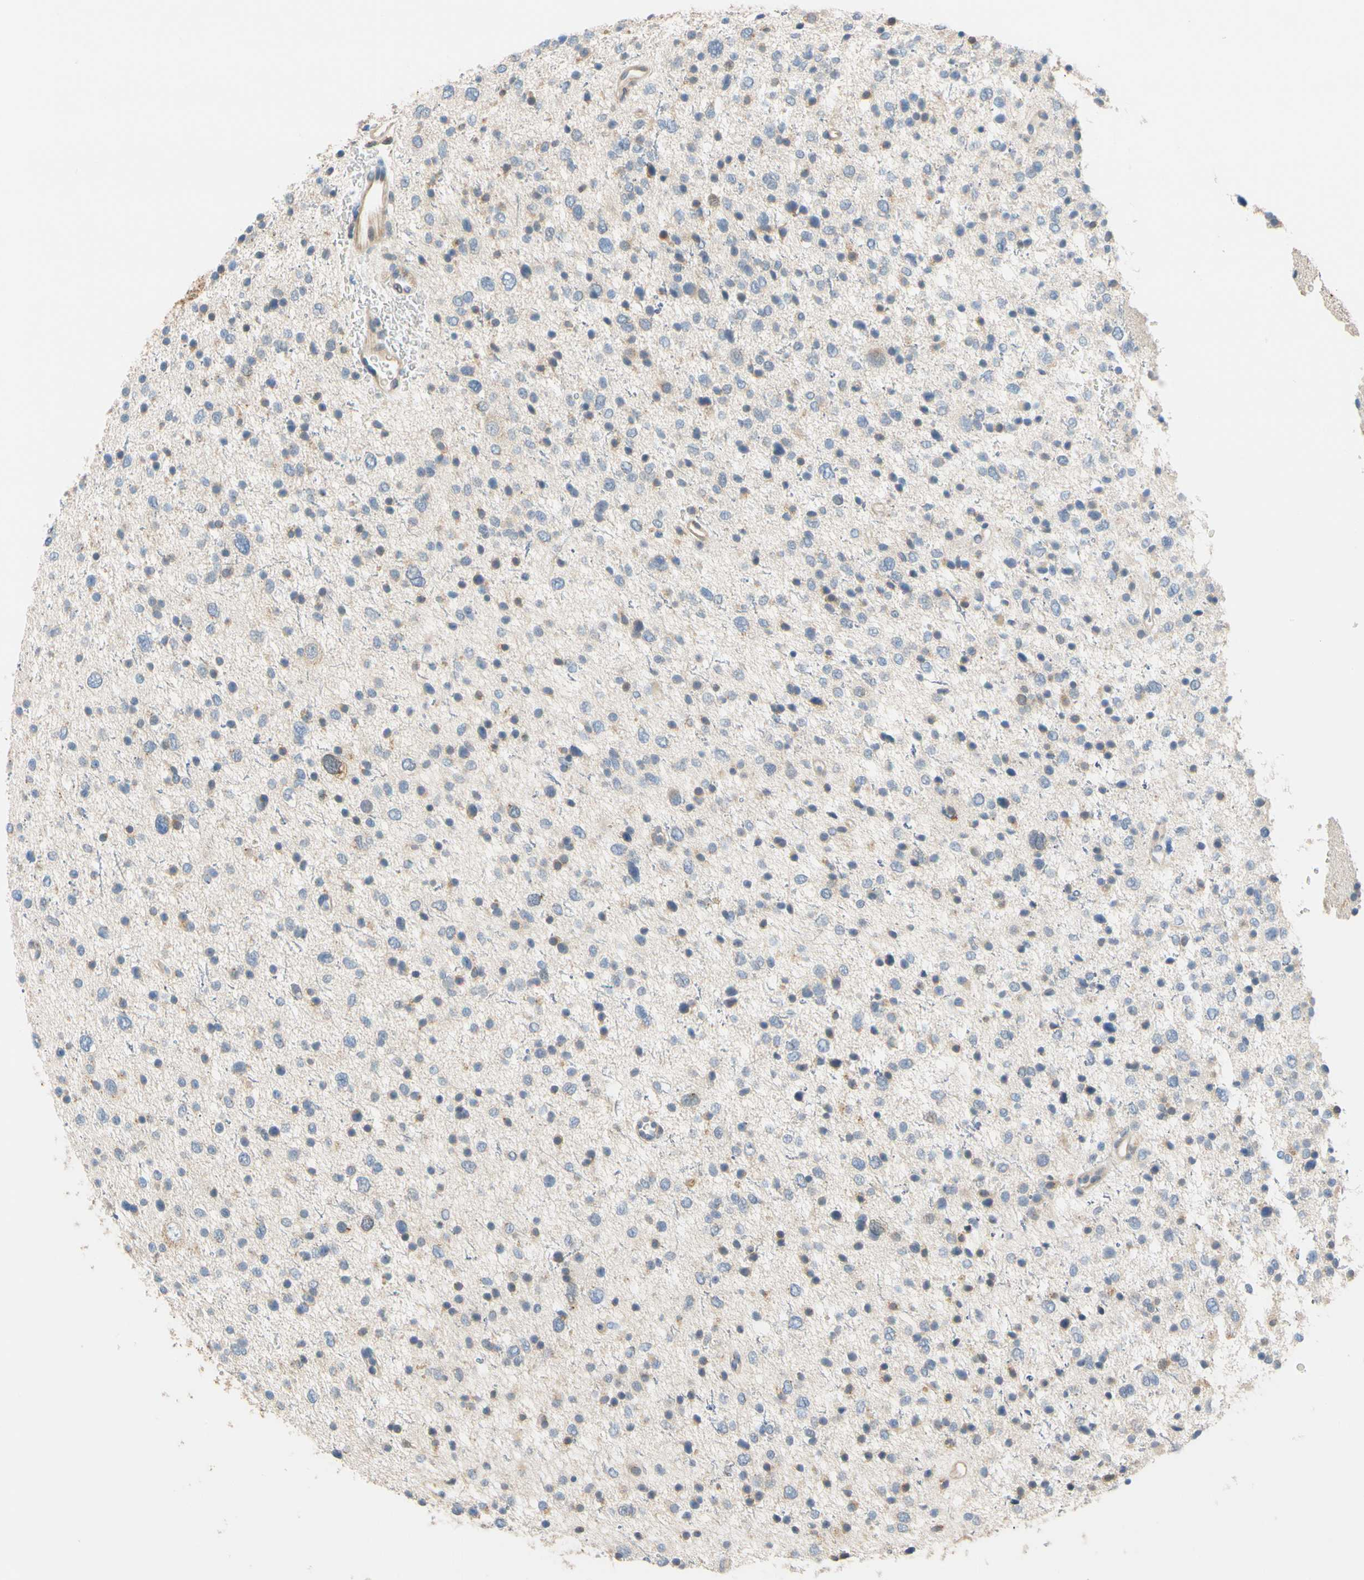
{"staining": {"intensity": "weak", "quantity": "<25%", "location": "cytoplasmic/membranous"}, "tissue": "glioma", "cell_type": "Tumor cells", "image_type": "cancer", "snomed": [{"axis": "morphology", "description": "Glioma, malignant, Low grade"}, {"axis": "topography", "description": "Brain"}], "caption": "A high-resolution photomicrograph shows IHC staining of malignant glioma (low-grade), which reveals no significant expression in tumor cells.", "gene": "GPSM2", "patient": {"sex": "female", "age": 37}}